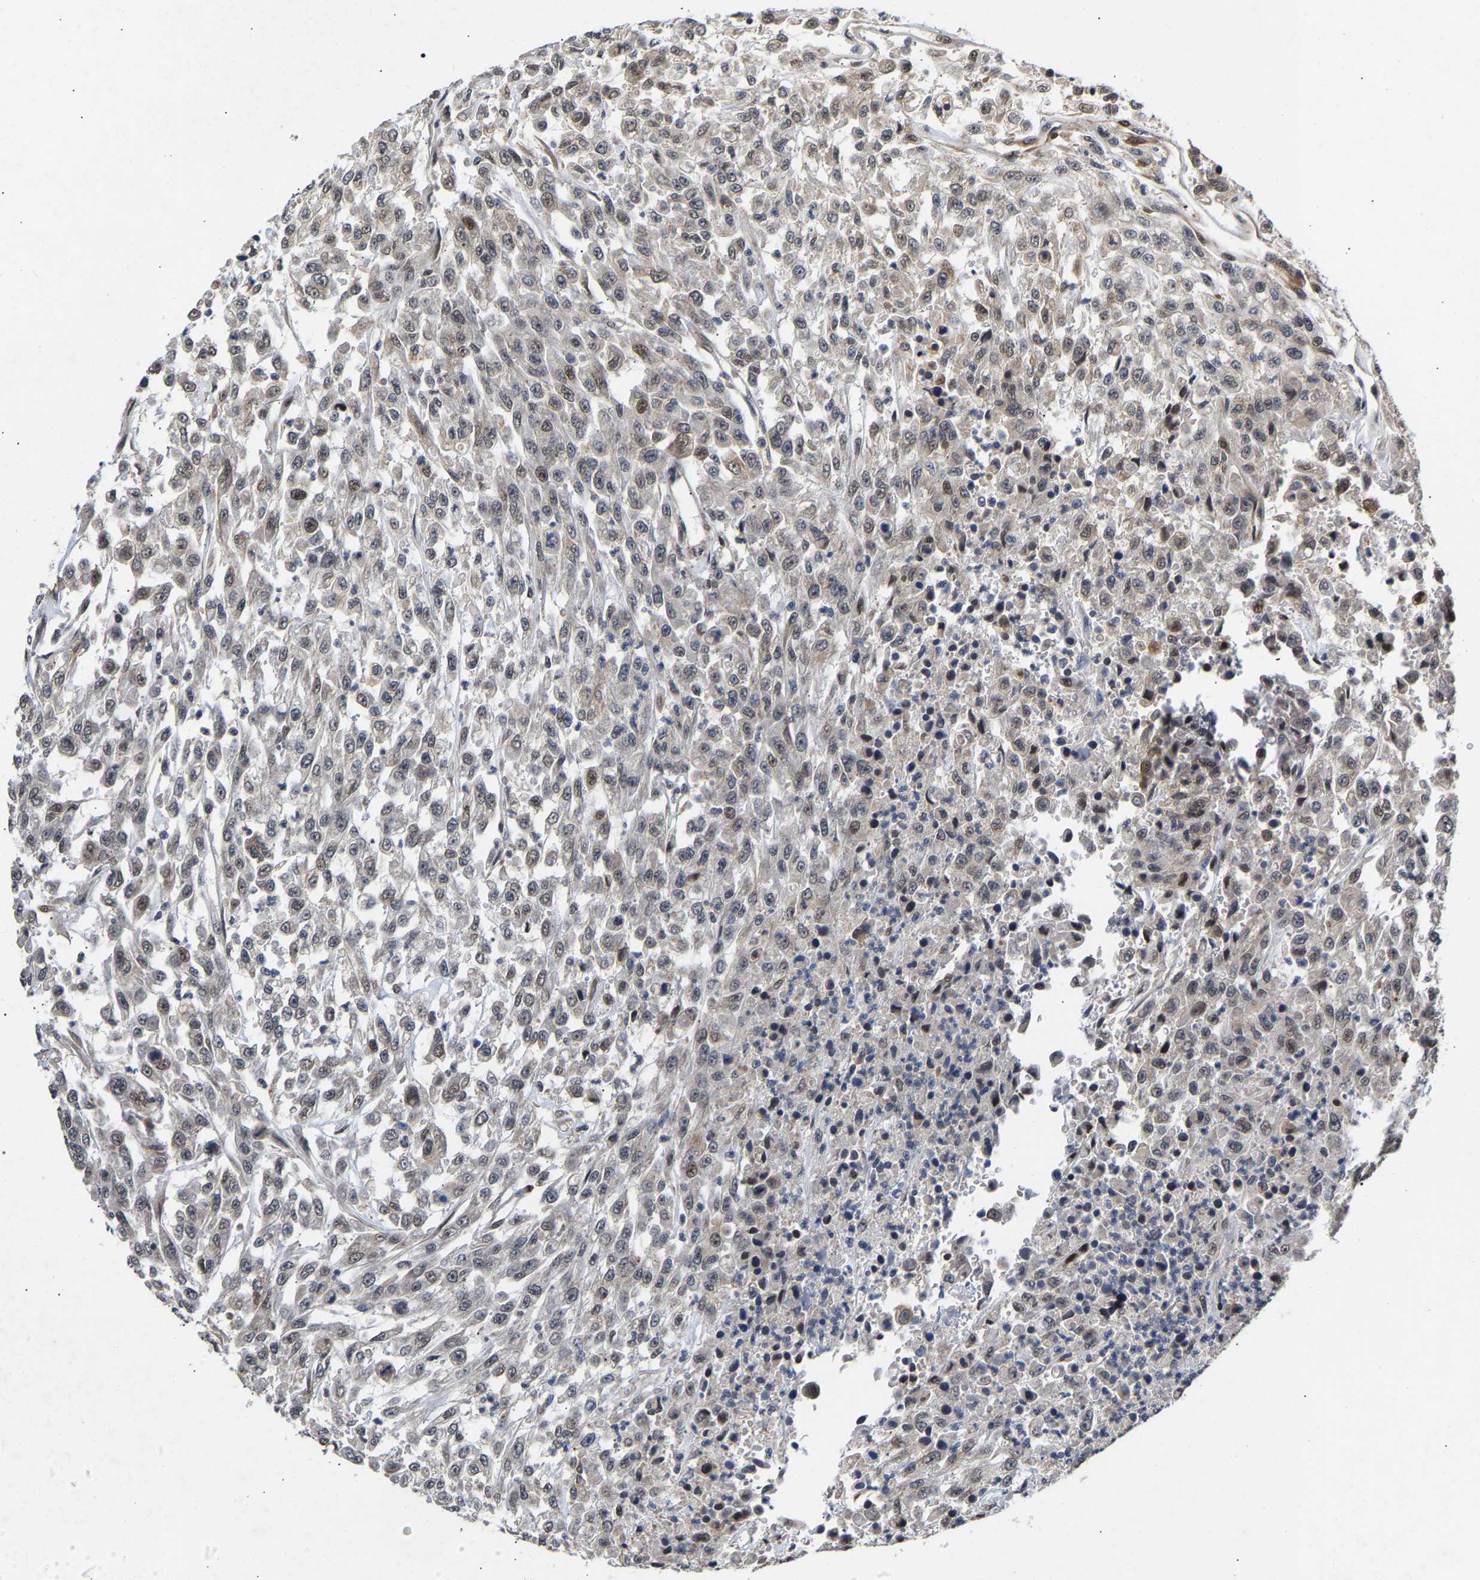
{"staining": {"intensity": "negative", "quantity": "none", "location": "none"}, "tissue": "urothelial cancer", "cell_type": "Tumor cells", "image_type": "cancer", "snomed": [{"axis": "morphology", "description": "Urothelial carcinoma, High grade"}, {"axis": "topography", "description": "Urinary bladder"}], "caption": "Urothelial cancer was stained to show a protein in brown. There is no significant staining in tumor cells.", "gene": "CLIP2", "patient": {"sex": "male", "age": 46}}